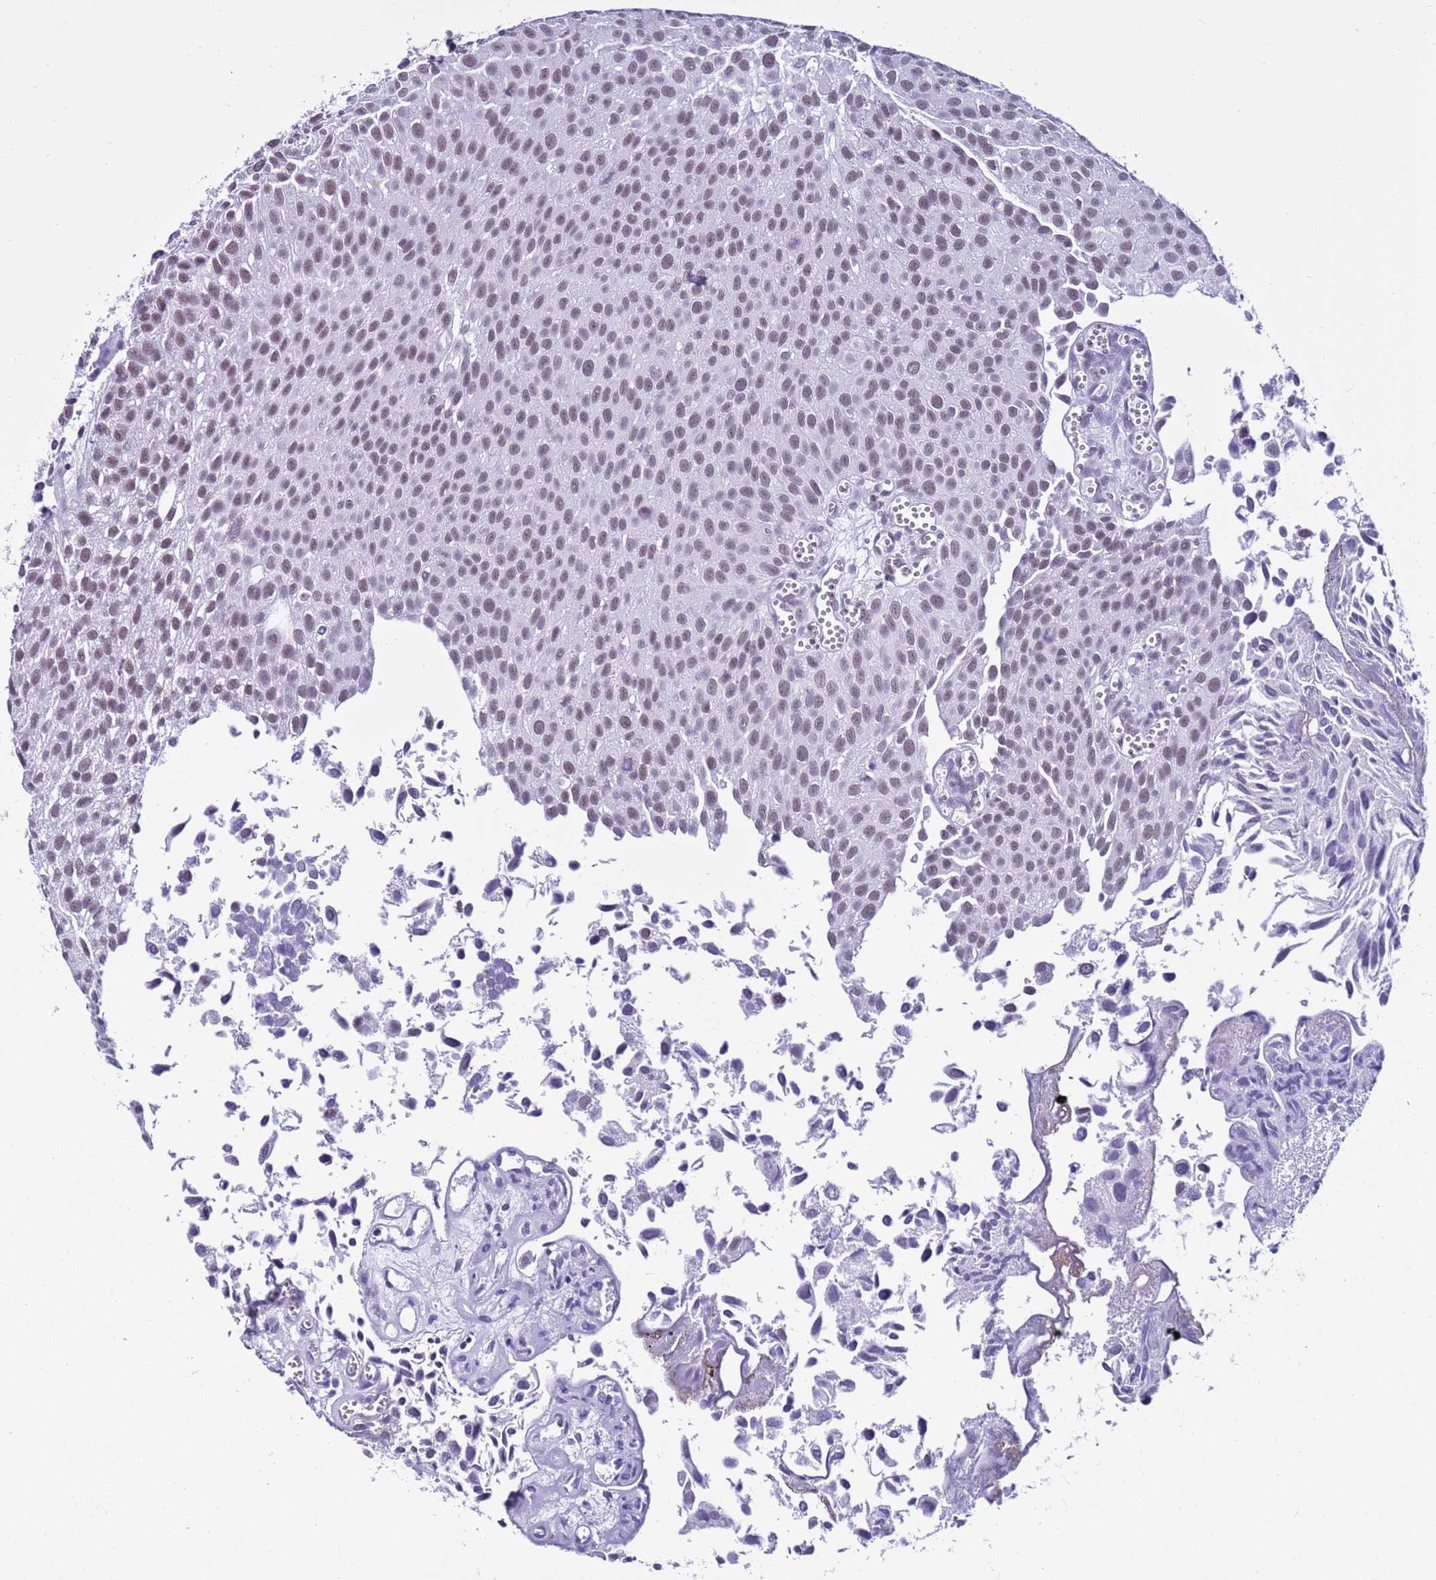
{"staining": {"intensity": "moderate", "quantity": ">75%", "location": "nuclear"}, "tissue": "urothelial cancer", "cell_type": "Tumor cells", "image_type": "cancer", "snomed": [{"axis": "morphology", "description": "Urothelial carcinoma, Low grade"}, {"axis": "topography", "description": "Urinary bladder"}], "caption": "Immunohistochemistry (IHC) image of neoplastic tissue: urothelial cancer stained using immunohistochemistry (IHC) reveals medium levels of moderate protein expression localized specifically in the nuclear of tumor cells, appearing as a nuclear brown color.", "gene": "DHX15", "patient": {"sex": "male", "age": 88}}